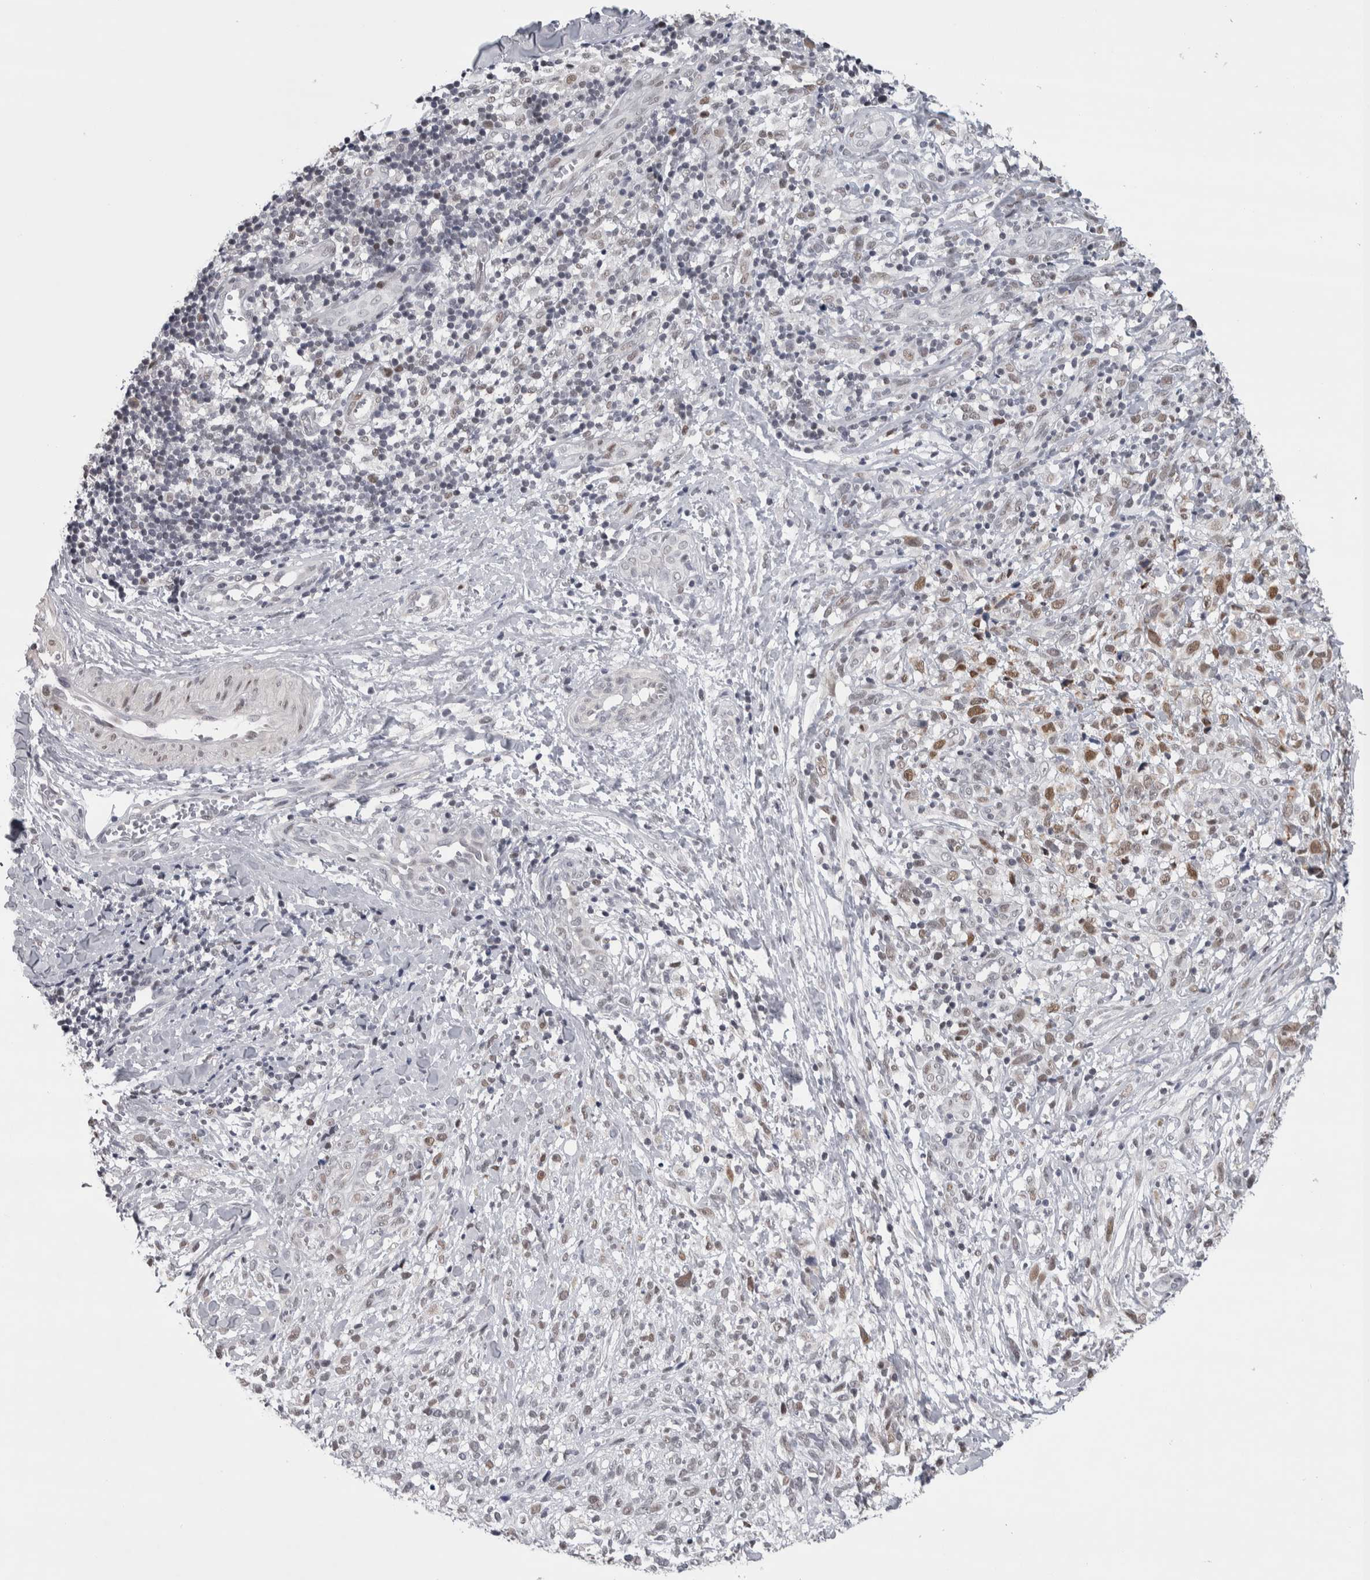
{"staining": {"intensity": "moderate", "quantity": "<25%", "location": "nuclear"}, "tissue": "melanoma", "cell_type": "Tumor cells", "image_type": "cancer", "snomed": [{"axis": "morphology", "description": "Malignant melanoma, NOS"}, {"axis": "topography", "description": "Skin"}], "caption": "A low amount of moderate nuclear expression is identified in about <25% of tumor cells in melanoma tissue.", "gene": "HEXIM2", "patient": {"sex": "female", "age": 55}}